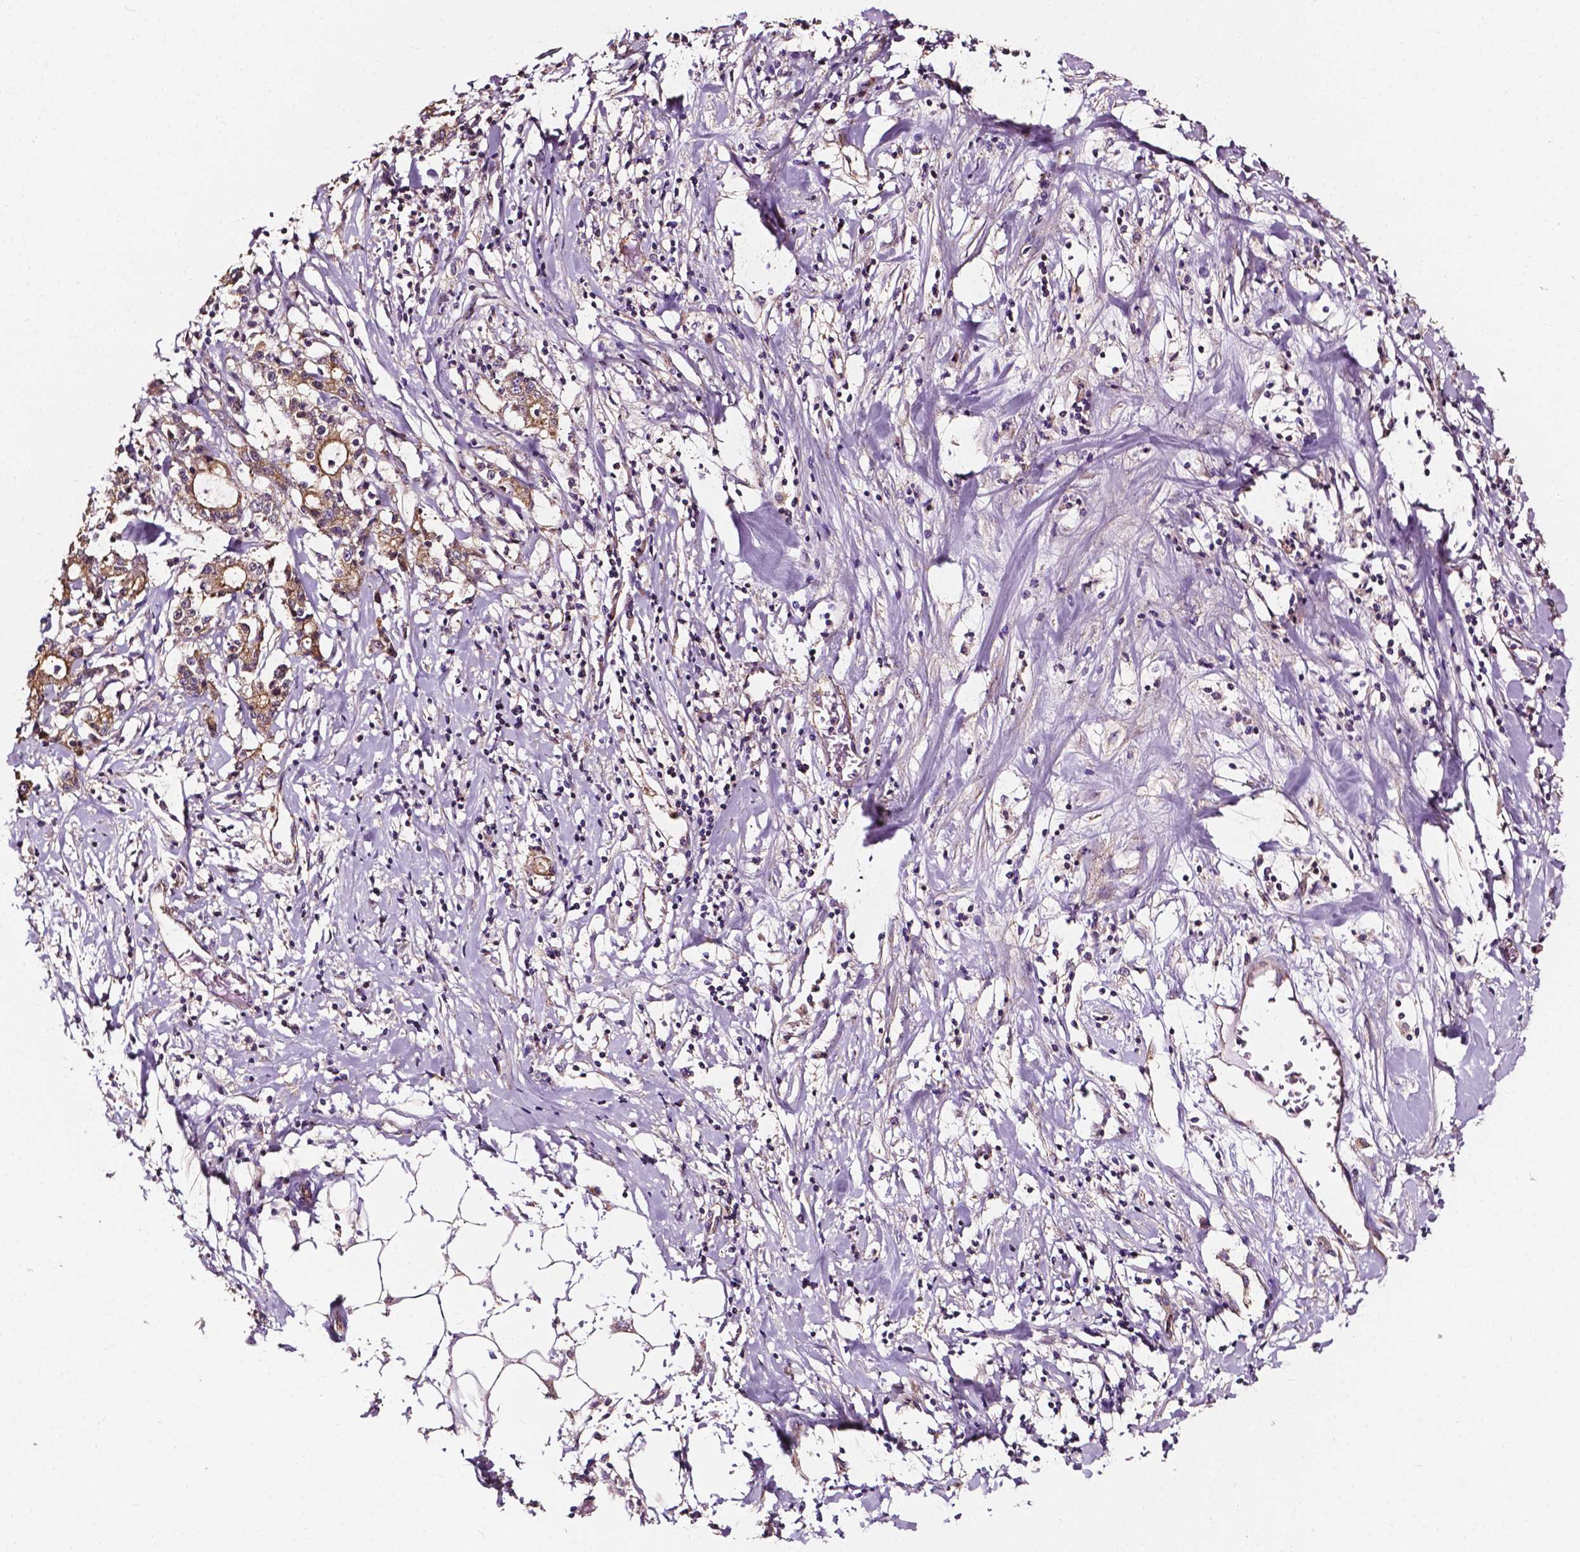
{"staining": {"intensity": "moderate", "quantity": "25%-75%", "location": "cytoplasmic/membranous"}, "tissue": "stomach cancer", "cell_type": "Tumor cells", "image_type": "cancer", "snomed": [{"axis": "morphology", "description": "Adenocarcinoma, NOS"}, {"axis": "topography", "description": "Stomach, upper"}], "caption": "Immunohistochemistry (IHC) (DAB (3,3'-diaminobenzidine)) staining of human stomach cancer (adenocarcinoma) demonstrates moderate cytoplasmic/membranous protein expression in approximately 25%-75% of tumor cells.", "gene": "ATG16L1", "patient": {"sex": "male", "age": 68}}